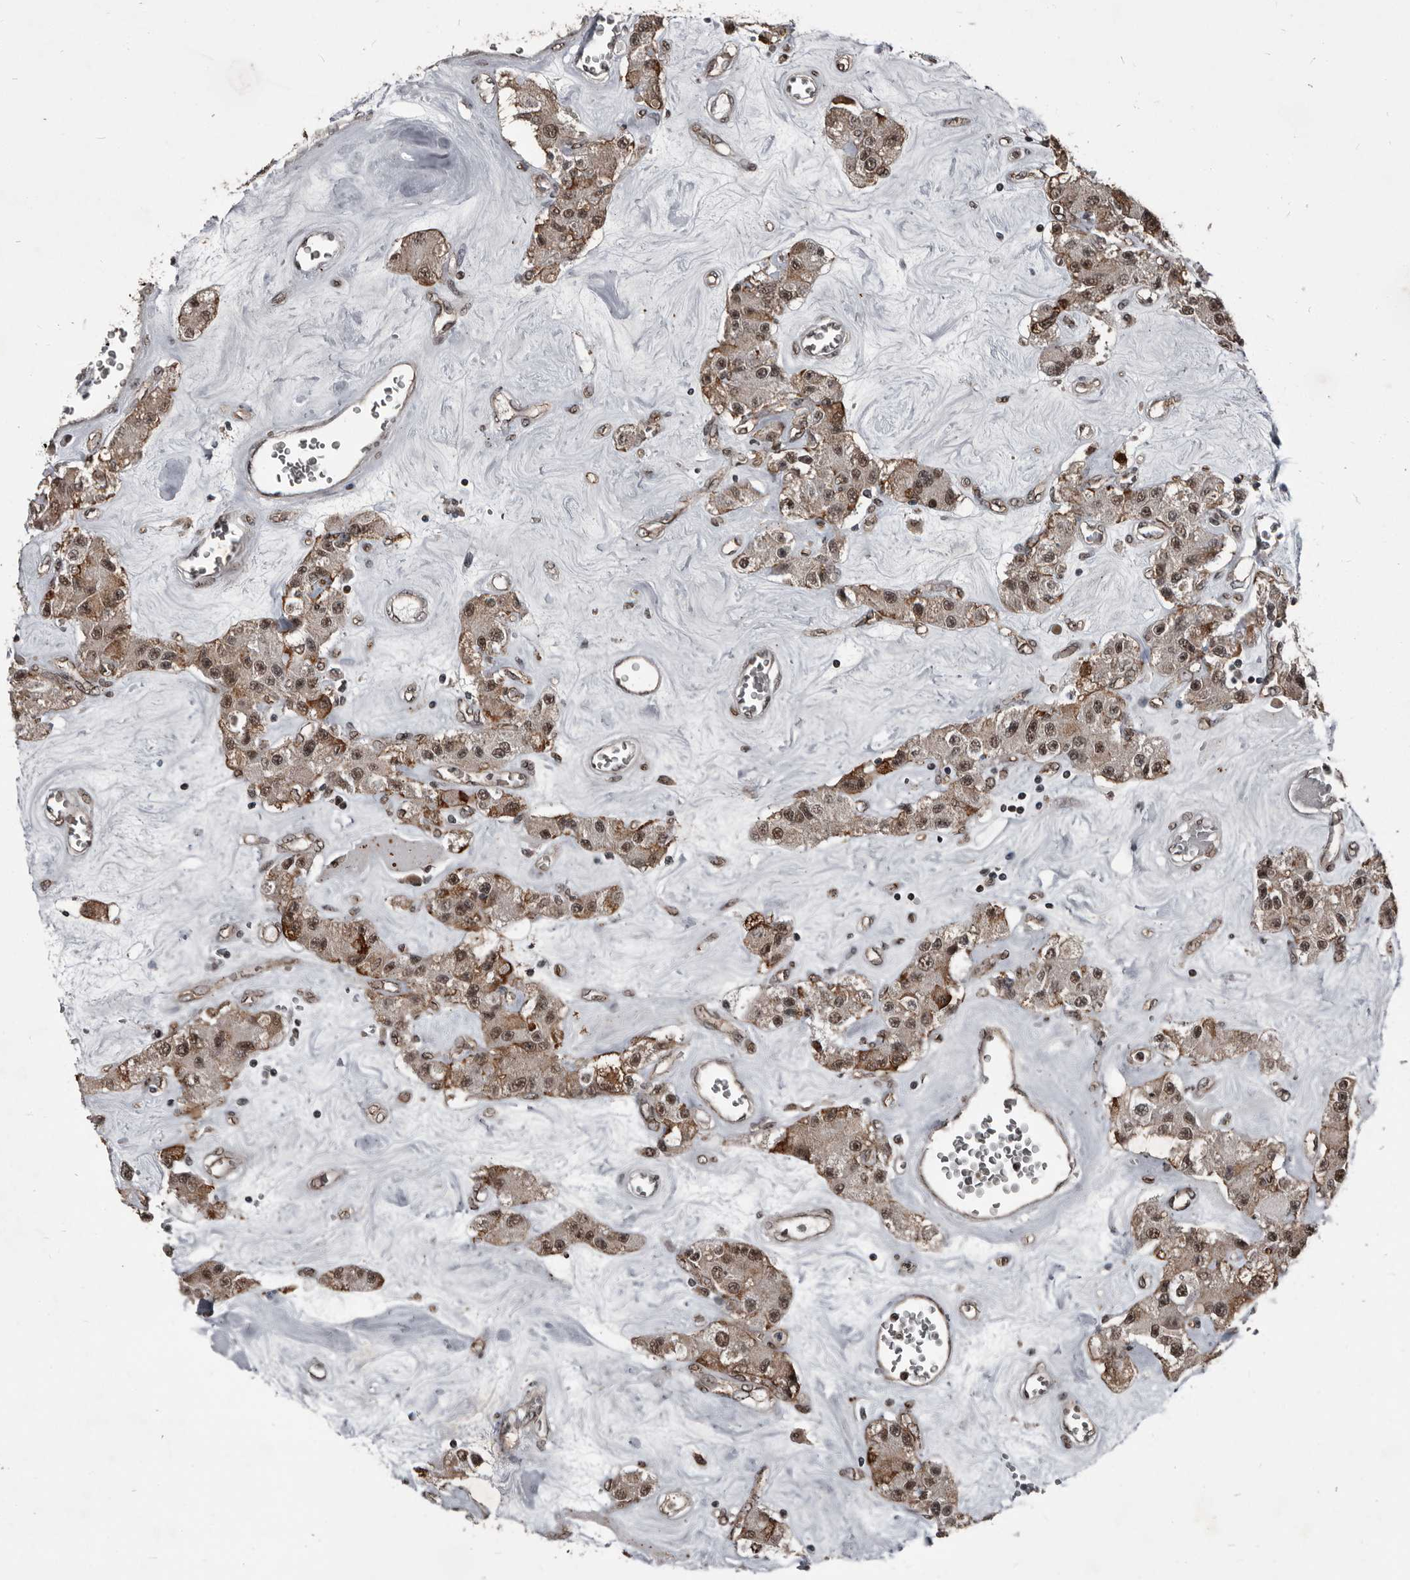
{"staining": {"intensity": "moderate", "quantity": ">75%", "location": "cytoplasmic/membranous,nuclear"}, "tissue": "carcinoid", "cell_type": "Tumor cells", "image_type": "cancer", "snomed": [{"axis": "morphology", "description": "Carcinoid, malignant, NOS"}, {"axis": "topography", "description": "Pancreas"}], "caption": "Immunohistochemical staining of malignant carcinoid reveals medium levels of moderate cytoplasmic/membranous and nuclear protein positivity in about >75% of tumor cells.", "gene": "CHD1L", "patient": {"sex": "male", "age": 41}}